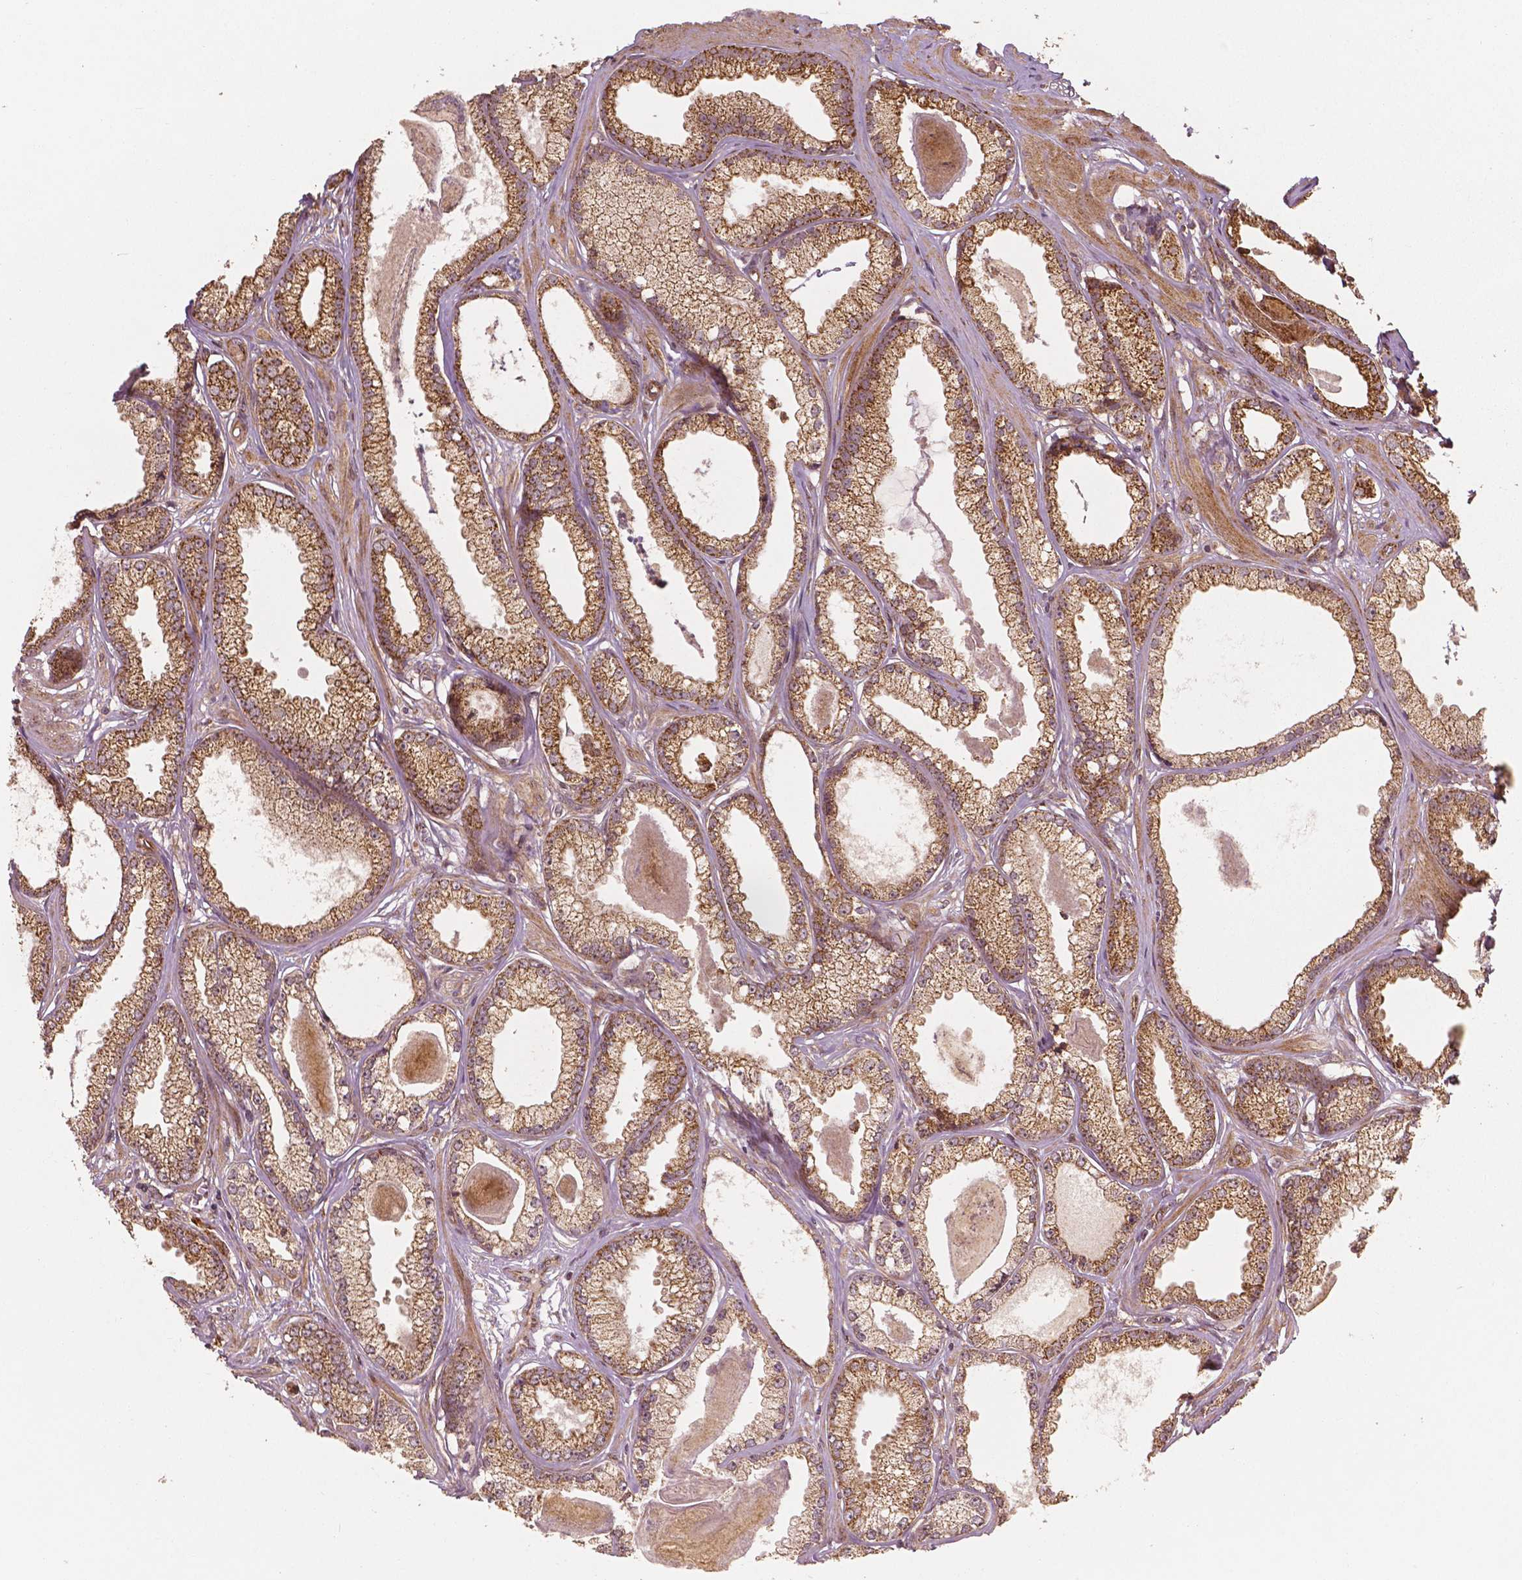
{"staining": {"intensity": "moderate", "quantity": ">75%", "location": "cytoplasmic/membranous"}, "tissue": "prostate cancer", "cell_type": "Tumor cells", "image_type": "cancer", "snomed": [{"axis": "morphology", "description": "Adenocarcinoma, Low grade"}, {"axis": "topography", "description": "Prostate"}], "caption": "IHC staining of prostate cancer, which reveals medium levels of moderate cytoplasmic/membranous positivity in approximately >75% of tumor cells indicating moderate cytoplasmic/membranous protein positivity. The staining was performed using DAB (3,3'-diaminobenzidine) (brown) for protein detection and nuclei were counterstained in hematoxylin (blue).", "gene": "PGAM5", "patient": {"sex": "male", "age": 64}}